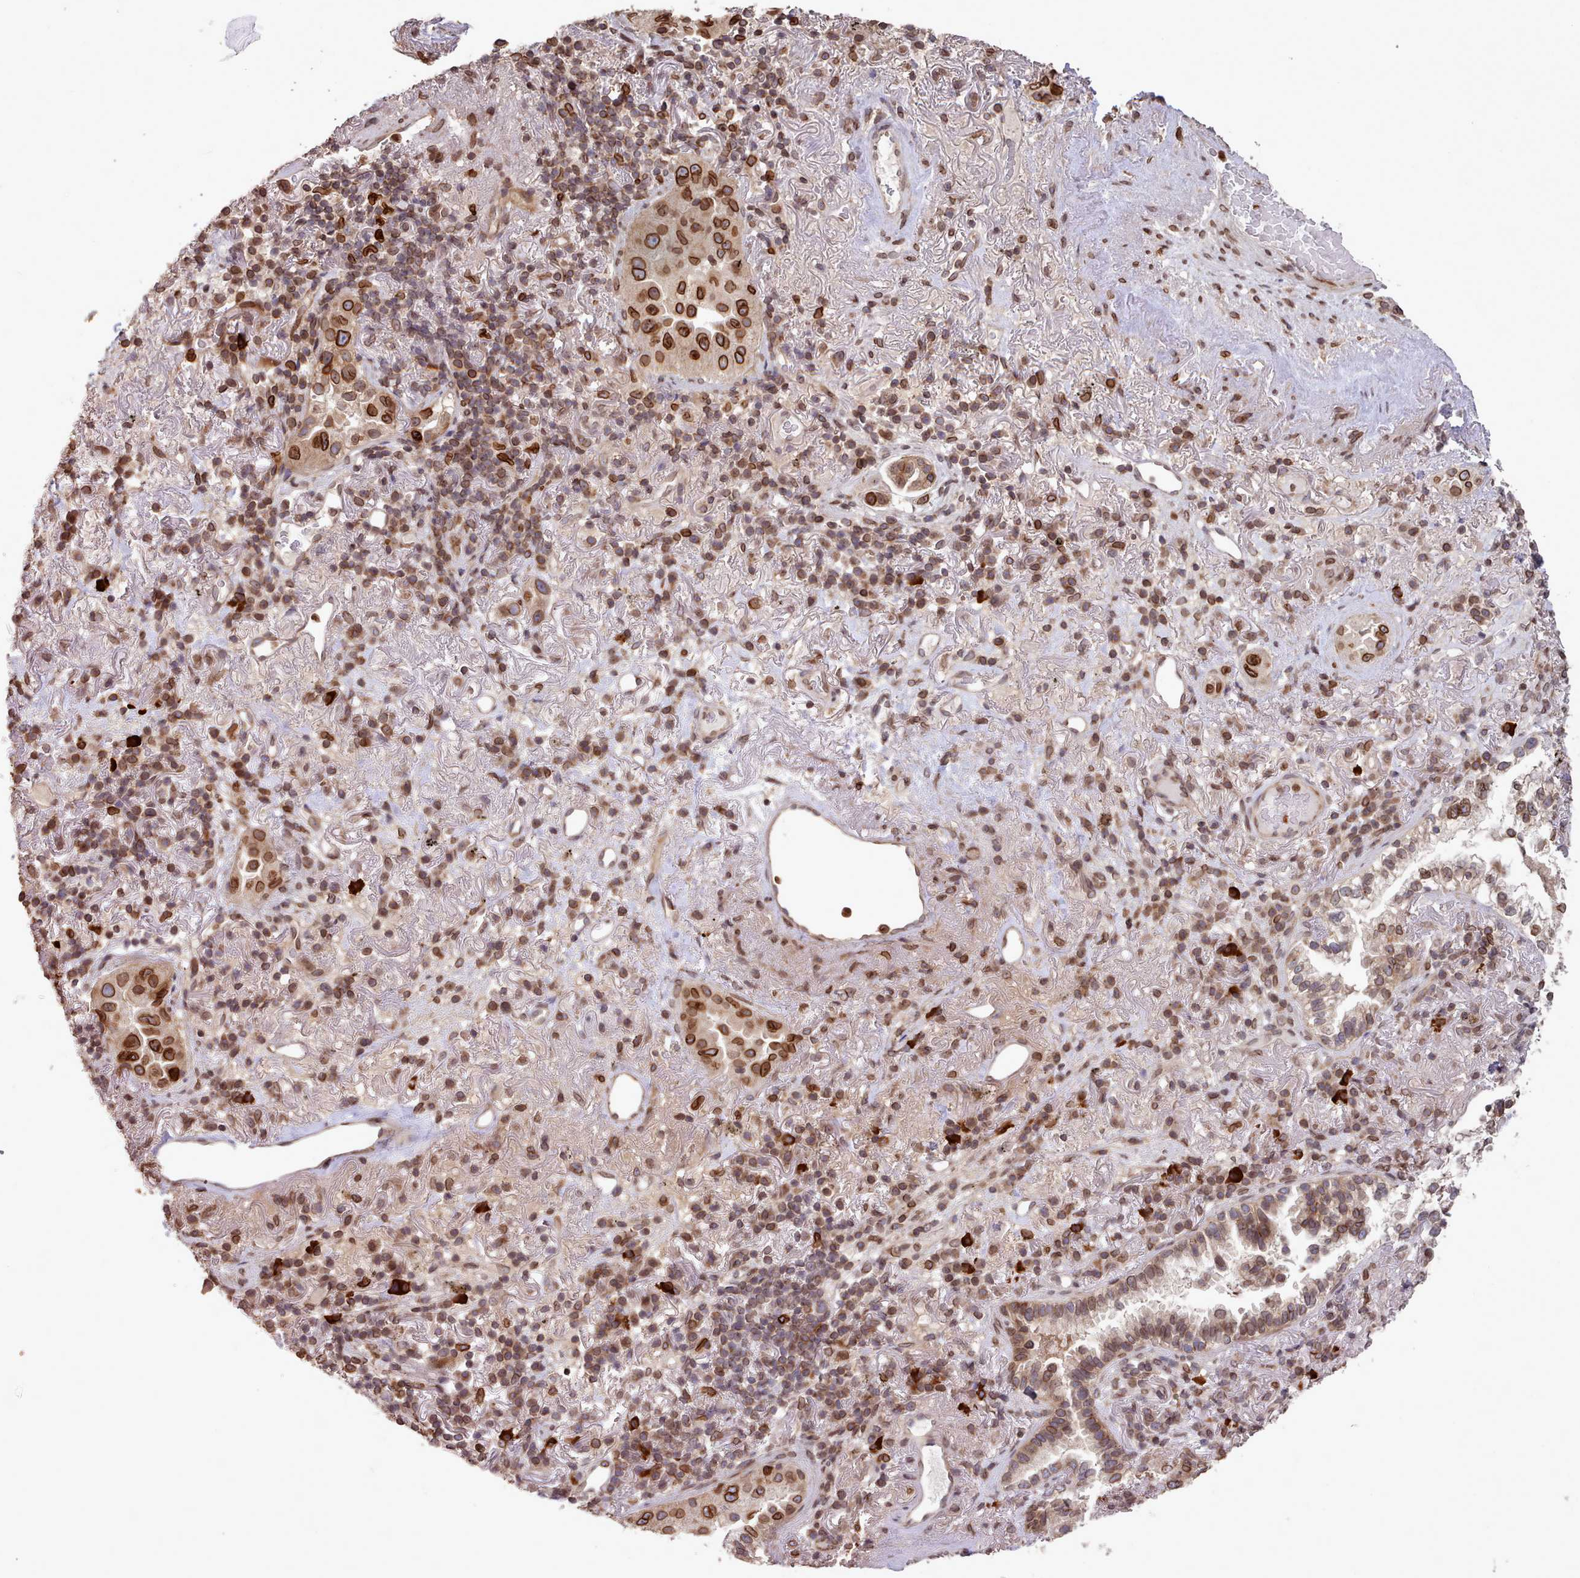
{"staining": {"intensity": "strong", "quantity": ">75%", "location": "cytoplasmic/membranous,nuclear"}, "tissue": "lung cancer", "cell_type": "Tumor cells", "image_type": "cancer", "snomed": [{"axis": "morphology", "description": "Adenocarcinoma, NOS"}, {"axis": "topography", "description": "Lung"}], "caption": "Immunohistochemistry (IHC) micrograph of human lung adenocarcinoma stained for a protein (brown), which displays high levels of strong cytoplasmic/membranous and nuclear positivity in approximately >75% of tumor cells.", "gene": "TOR1AIP1", "patient": {"sex": "female", "age": 69}}